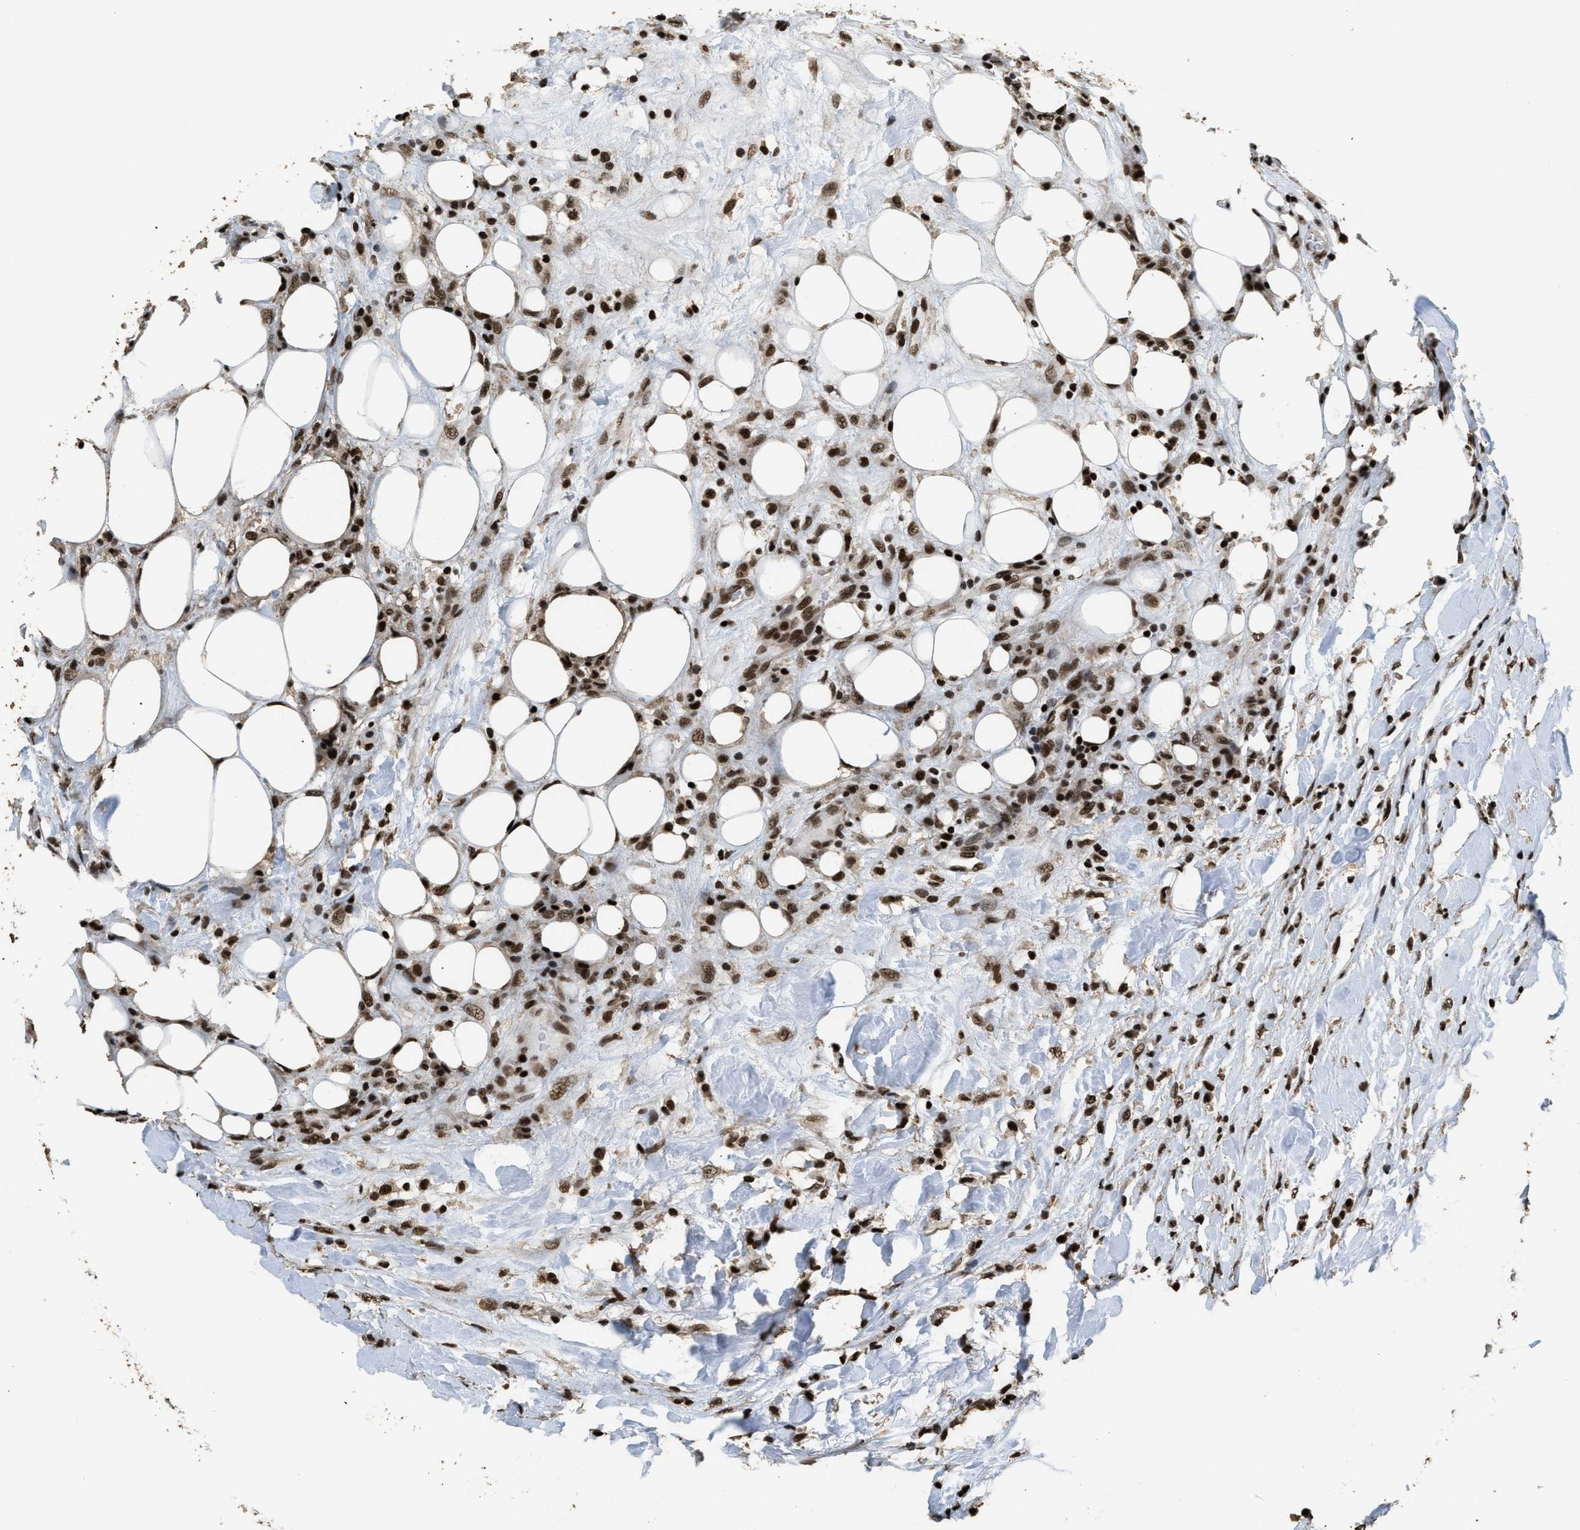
{"staining": {"intensity": "moderate", "quantity": ">75%", "location": "nuclear"}, "tissue": "breast cancer", "cell_type": "Tumor cells", "image_type": "cancer", "snomed": [{"axis": "morphology", "description": "Duct carcinoma"}, {"axis": "topography", "description": "Breast"}], "caption": "IHC micrograph of neoplastic tissue: invasive ductal carcinoma (breast) stained using IHC shows medium levels of moderate protein expression localized specifically in the nuclear of tumor cells, appearing as a nuclear brown color.", "gene": "RAD21", "patient": {"sex": "female", "age": 37}}